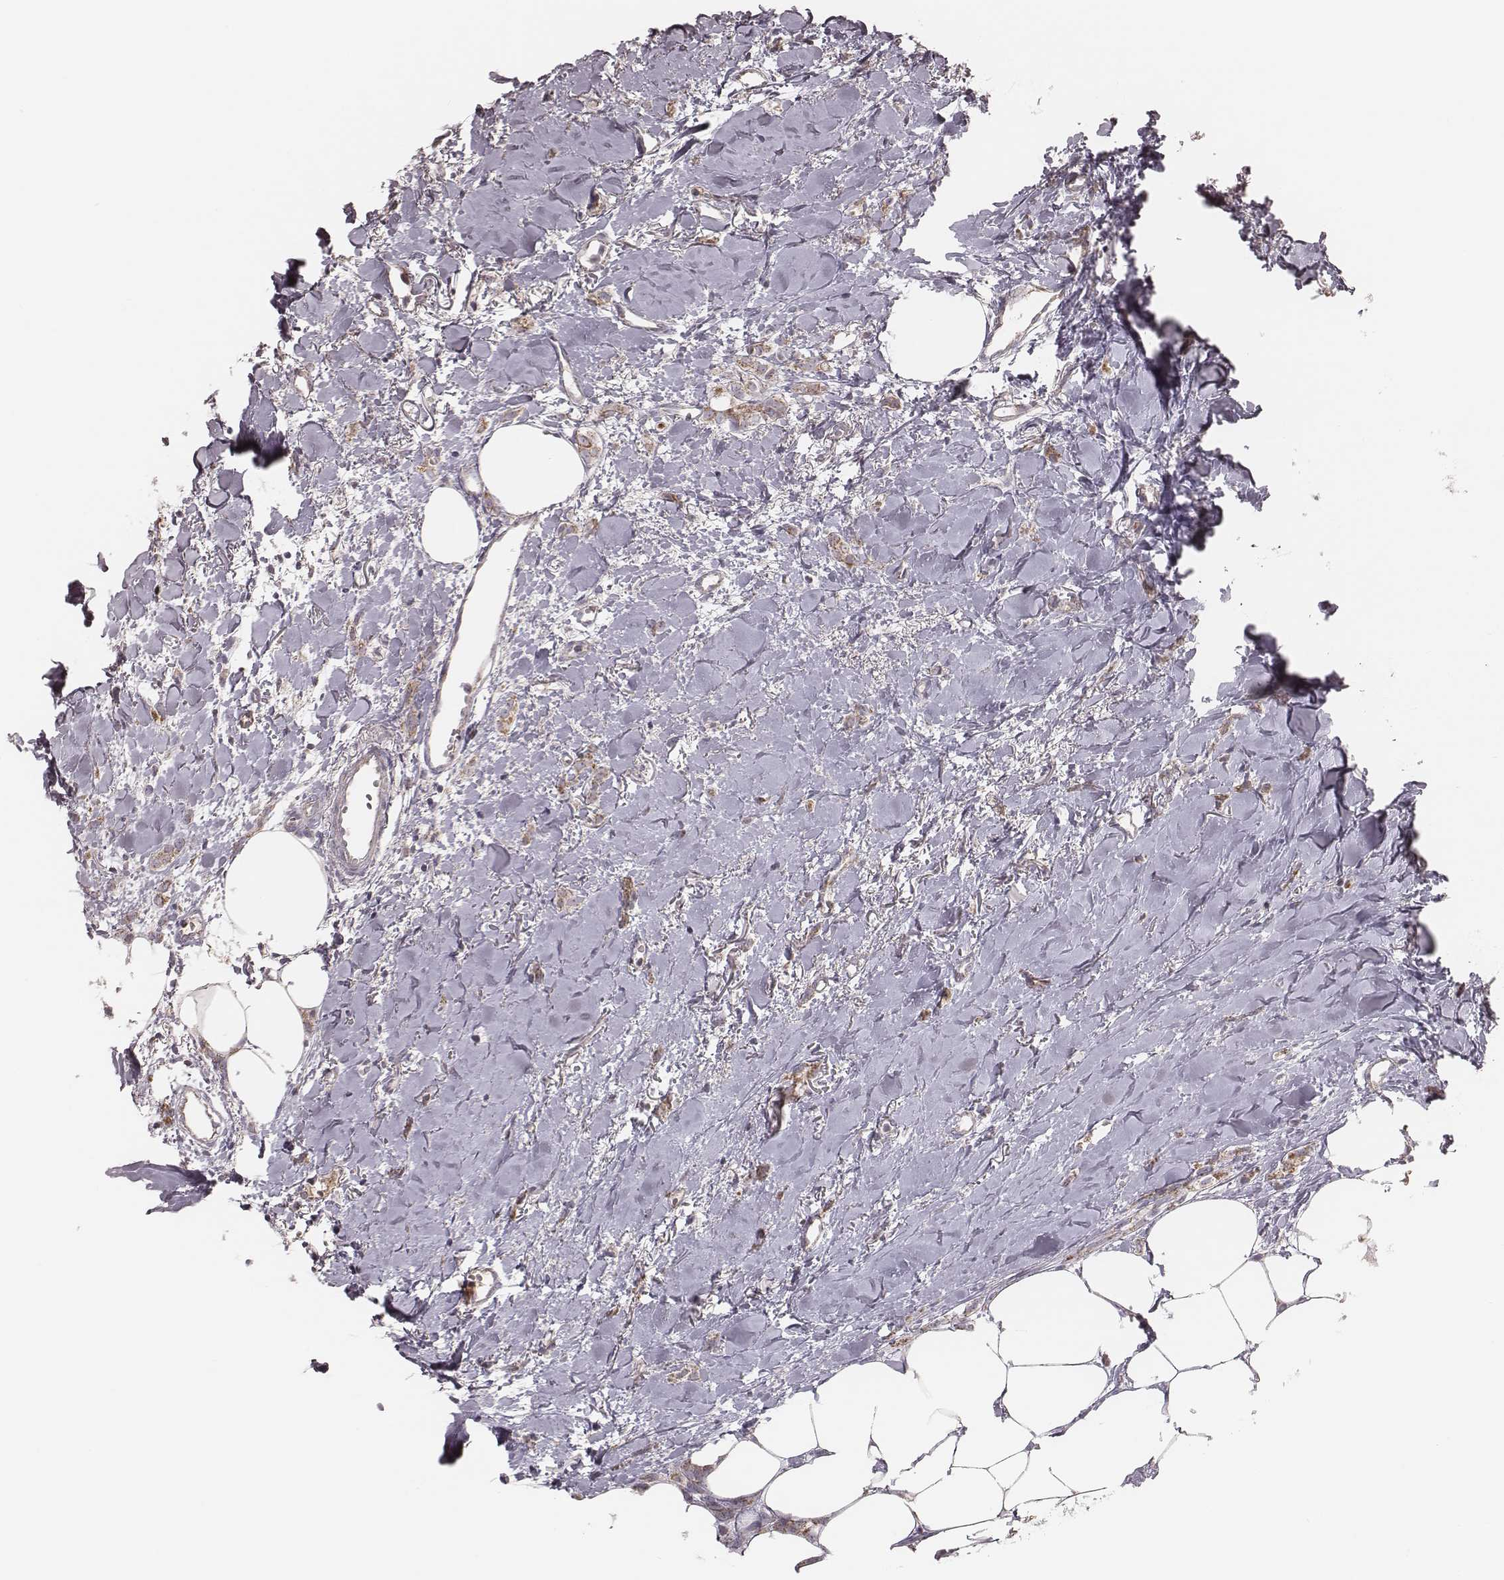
{"staining": {"intensity": "moderate", "quantity": ">75%", "location": "cytoplasmic/membranous"}, "tissue": "breast cancer", "cell_type": "Tumor cells", "image_type": "cancer", "snomed": [{"axis": "morphology", "description": "Duct carcinoma"}, {"axis": "topography", "description": "Breast"}], "caption": "Human infiltrating ductal carcinoma (breast) stained with a protein marker shows moderate staining in tumor cells.", "gene": "MRPS27", "patient": {"sex": "female", "age": 85}}